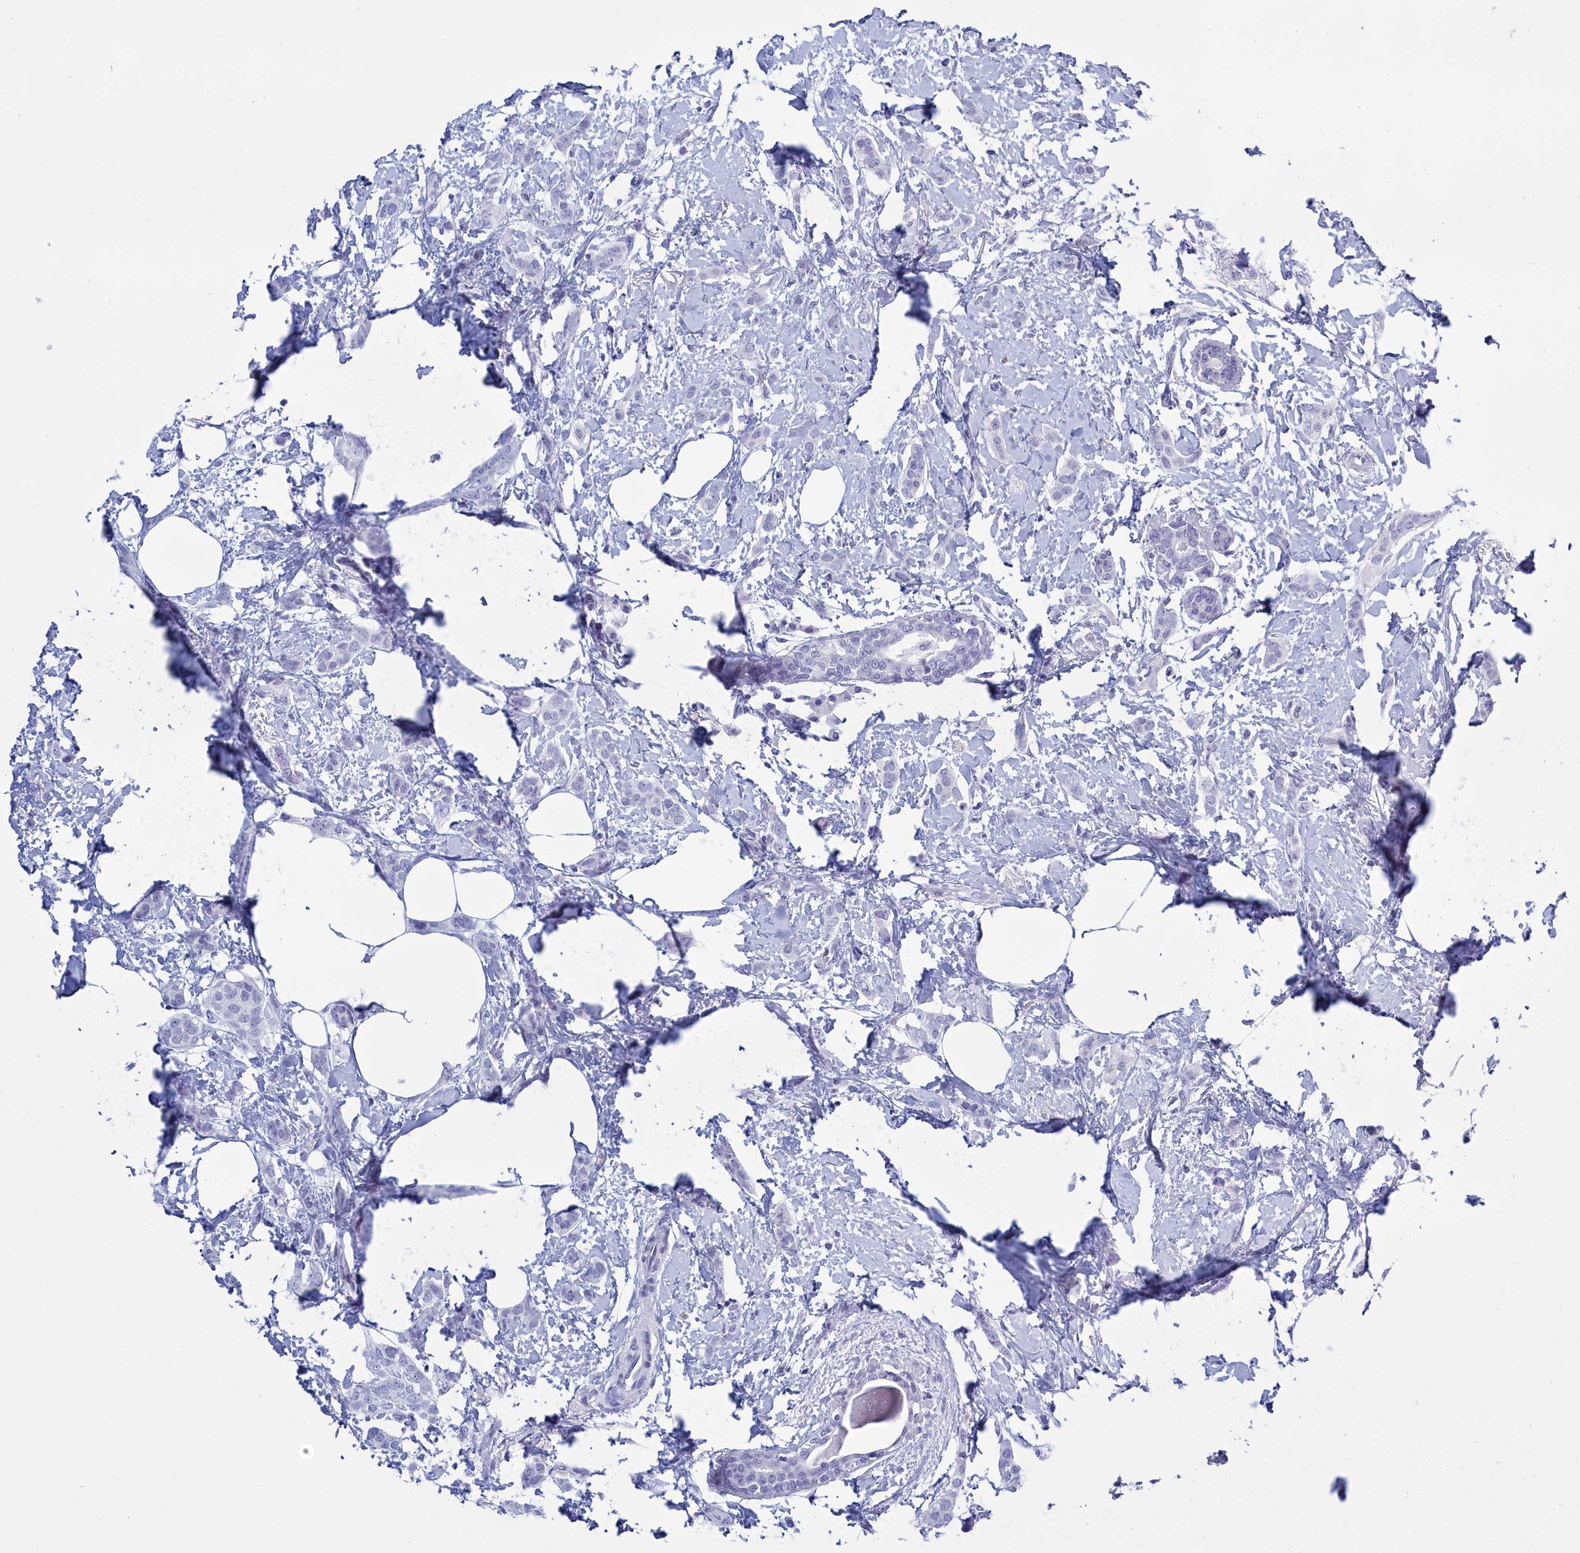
{"staining": {"intensity": "negative", "quantity": "none", "location": "none"}, "tissue": "breast cancer", "cell_type": "Tumor cells", "image_type": "cancer", "snomed": [{"axis": "morphology", "description": "Duct carcinoma"}, {"axis": "topography", "description": "Breast"}], "caption": "This is a photomicrograph of immunohistochemistry (IHC) staining of intraductal carcinoma (breast), which shows no staining in tumor cells.", "gene": "TMEM97", "patient": {"sex": "female", "age": 72}}